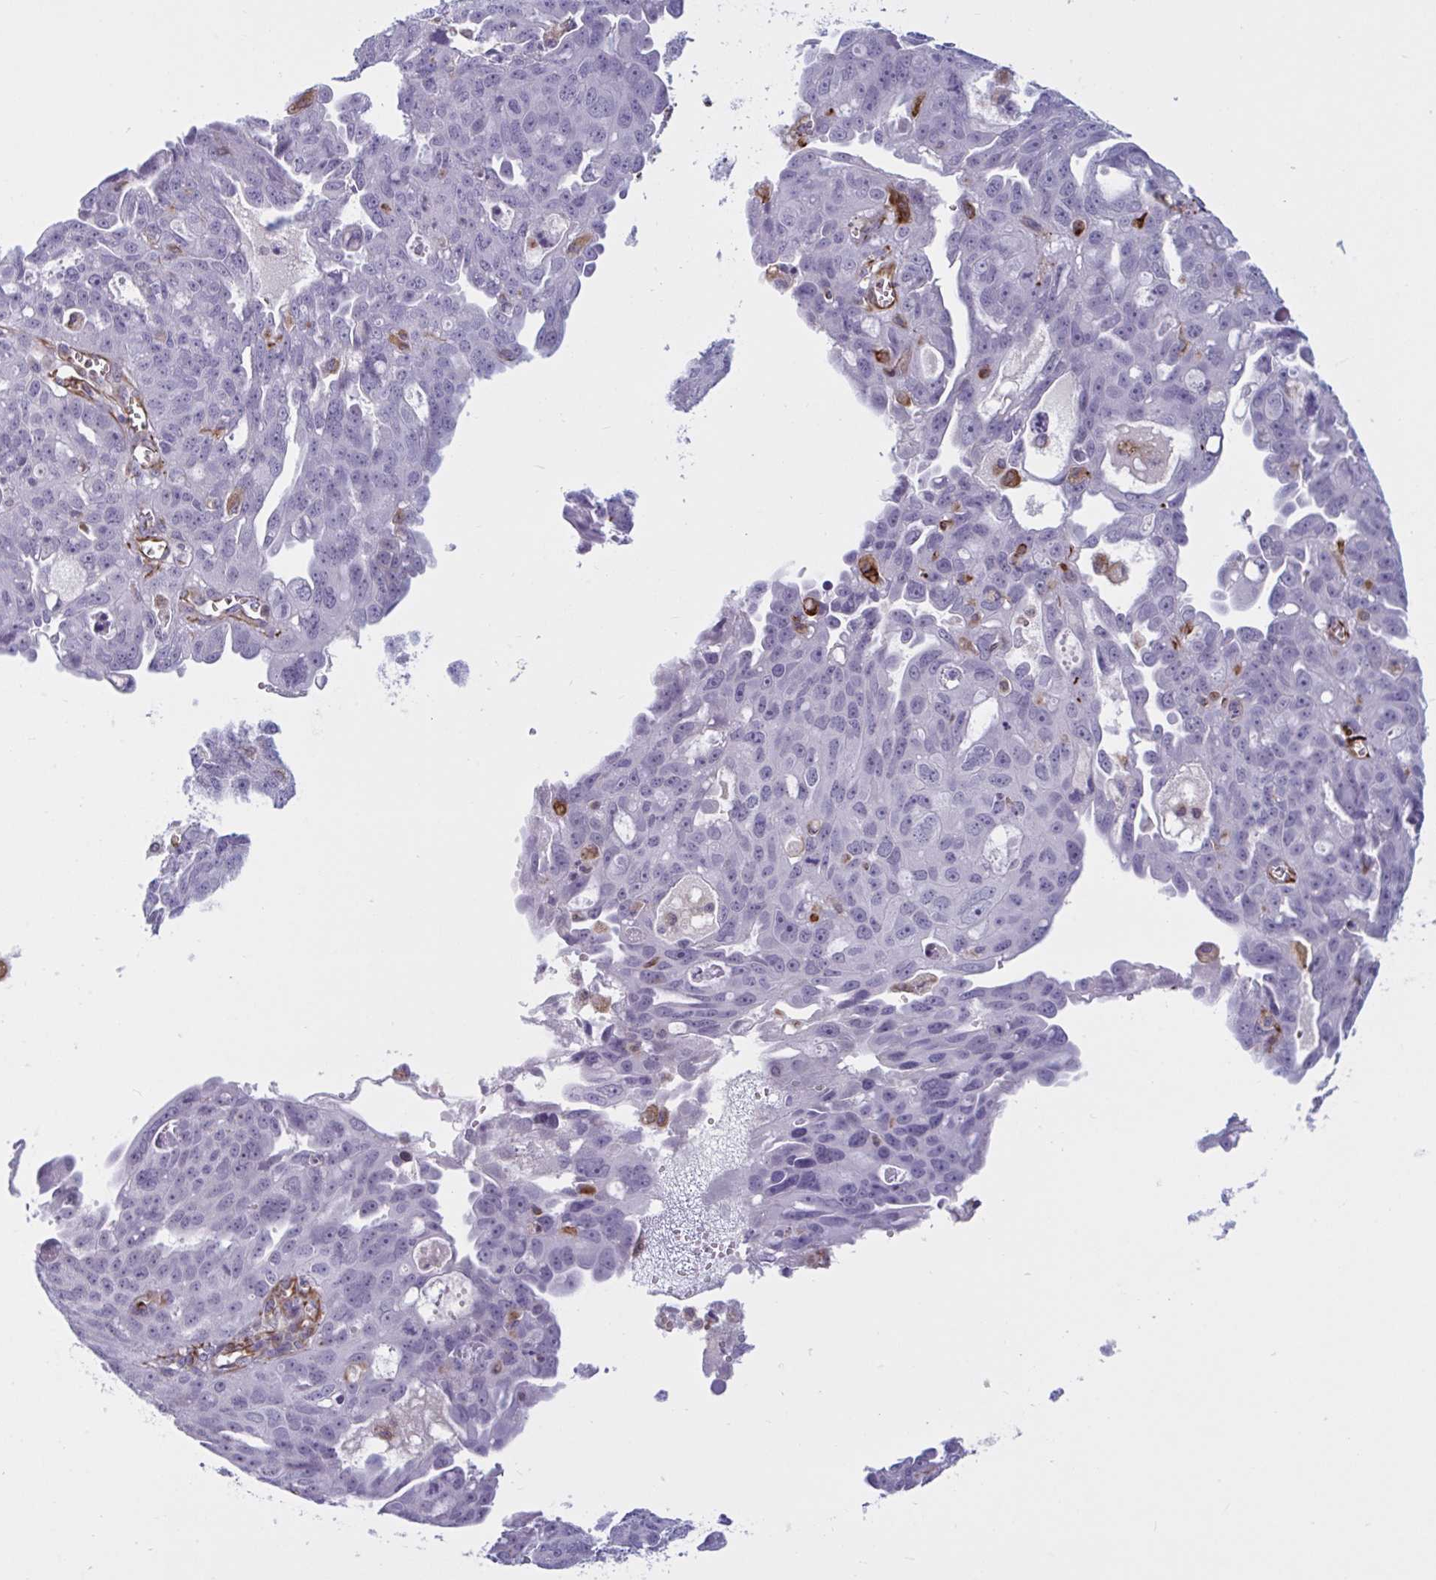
{"staining": {"intensity": "negative", "quantity": "none", "location": "none"}, "tissue": "ovarian cancer", "cell_type": "Tumor cells", "image_type": "cancer", "snomed": [{"axis": "morphology", "description": "Carcinoma, endometroid"}, {"axis": "topography", "description": "Ovary"}], "caption": "This is an immunohistochemistry histopathology image of ovarian cancer. There is no positivity in tumor cells.", "gene": "OR1L3", "patient": {"sex": "female", "age": 70}}